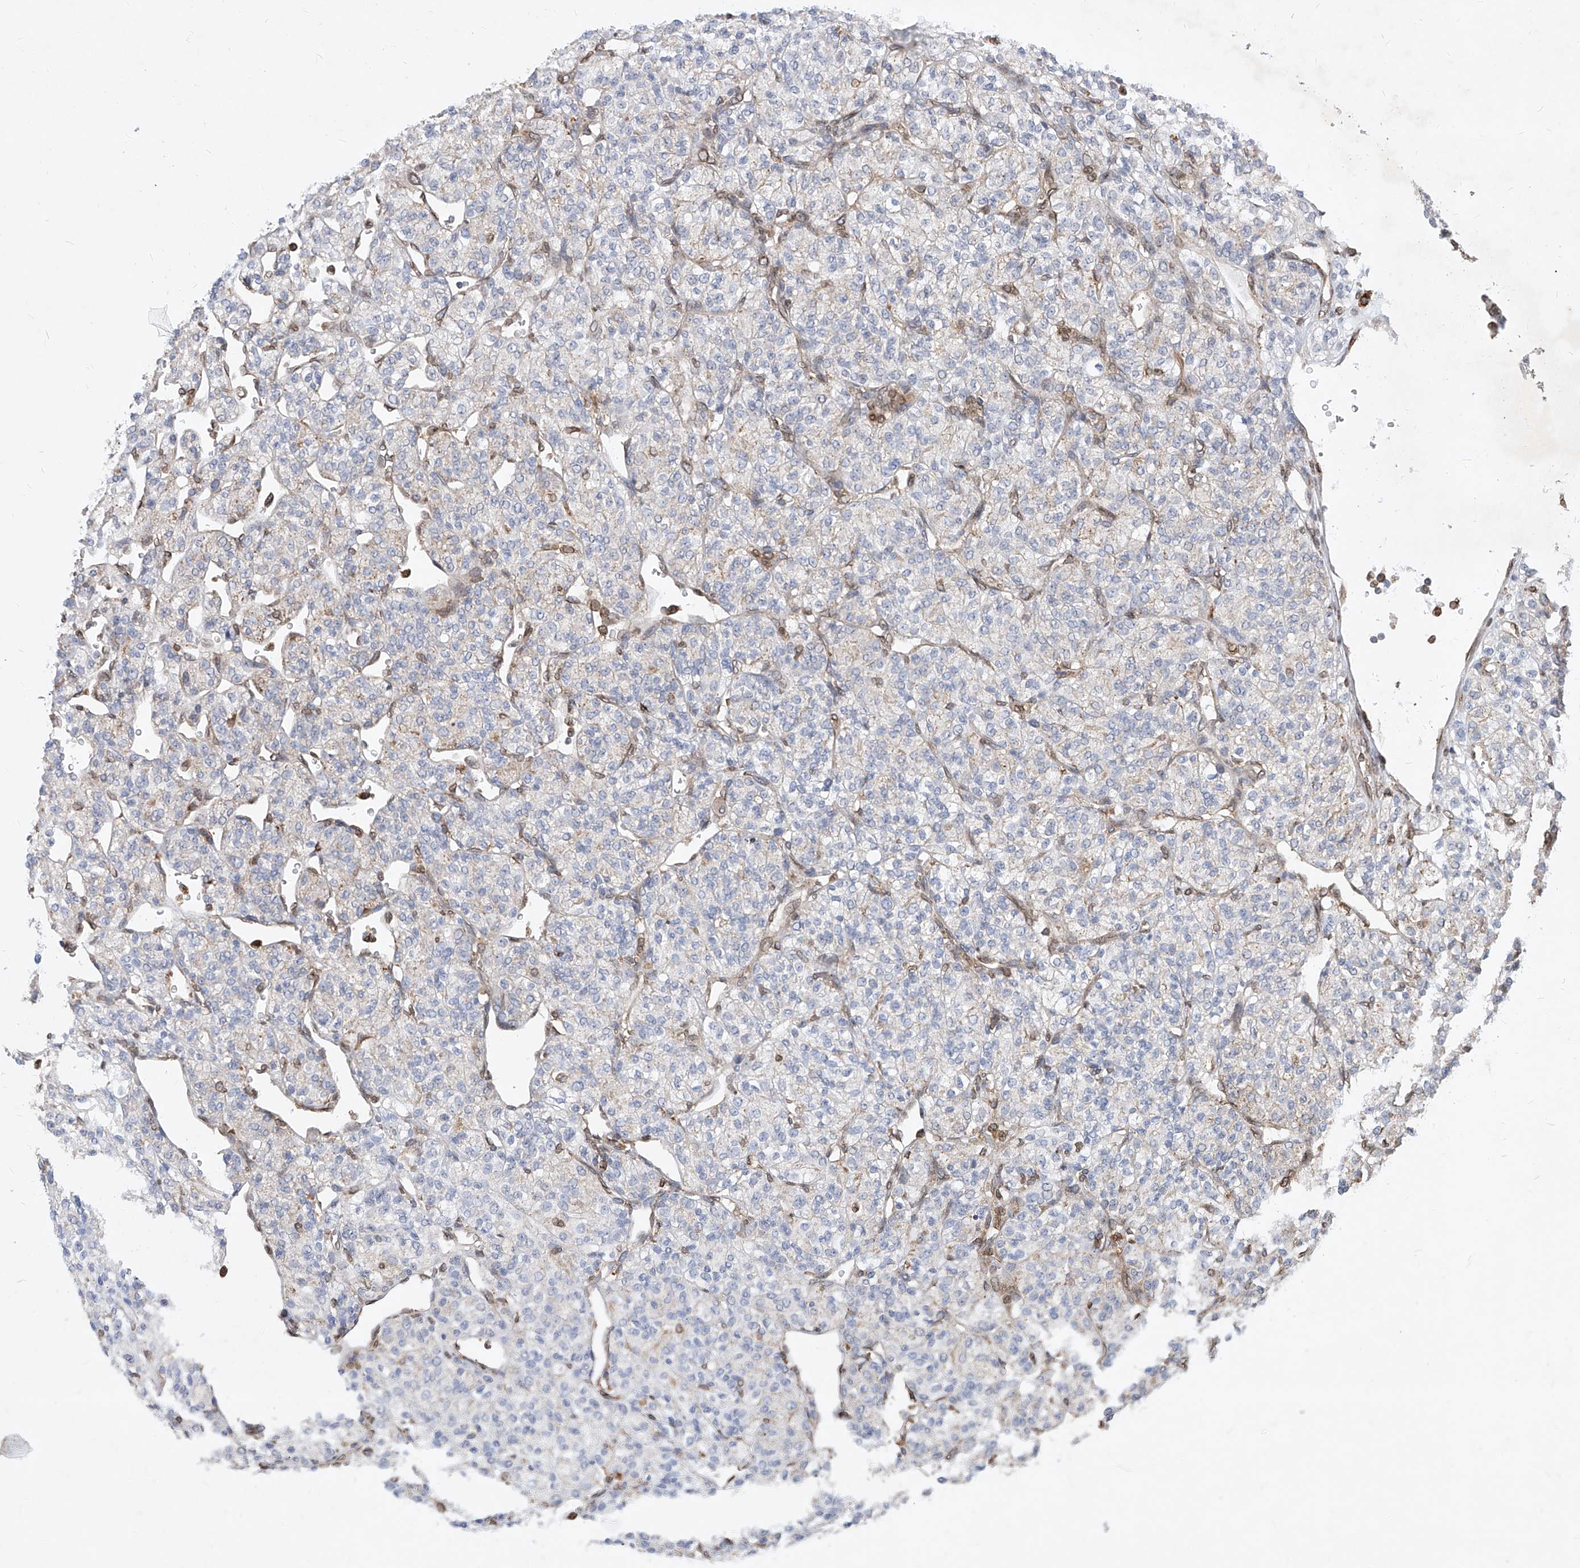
{"staining": {"intensity": "negative", "quantity": "none", "location": "none"}, "tissue": "renal cancer", "cell_type": "Tumor cells", "image_type": "cancer", "snomed": [{"axis": "morphology", "description": "Adenocarcinoma, NOS"}, {"axis": "topography", "description": "Kidney"}], "caption": "Tumor cells show no significant protein positivity in adenocarcinoma (renal).", "gene": "MX2", "patient": {"sex": "male", "age": 77}}